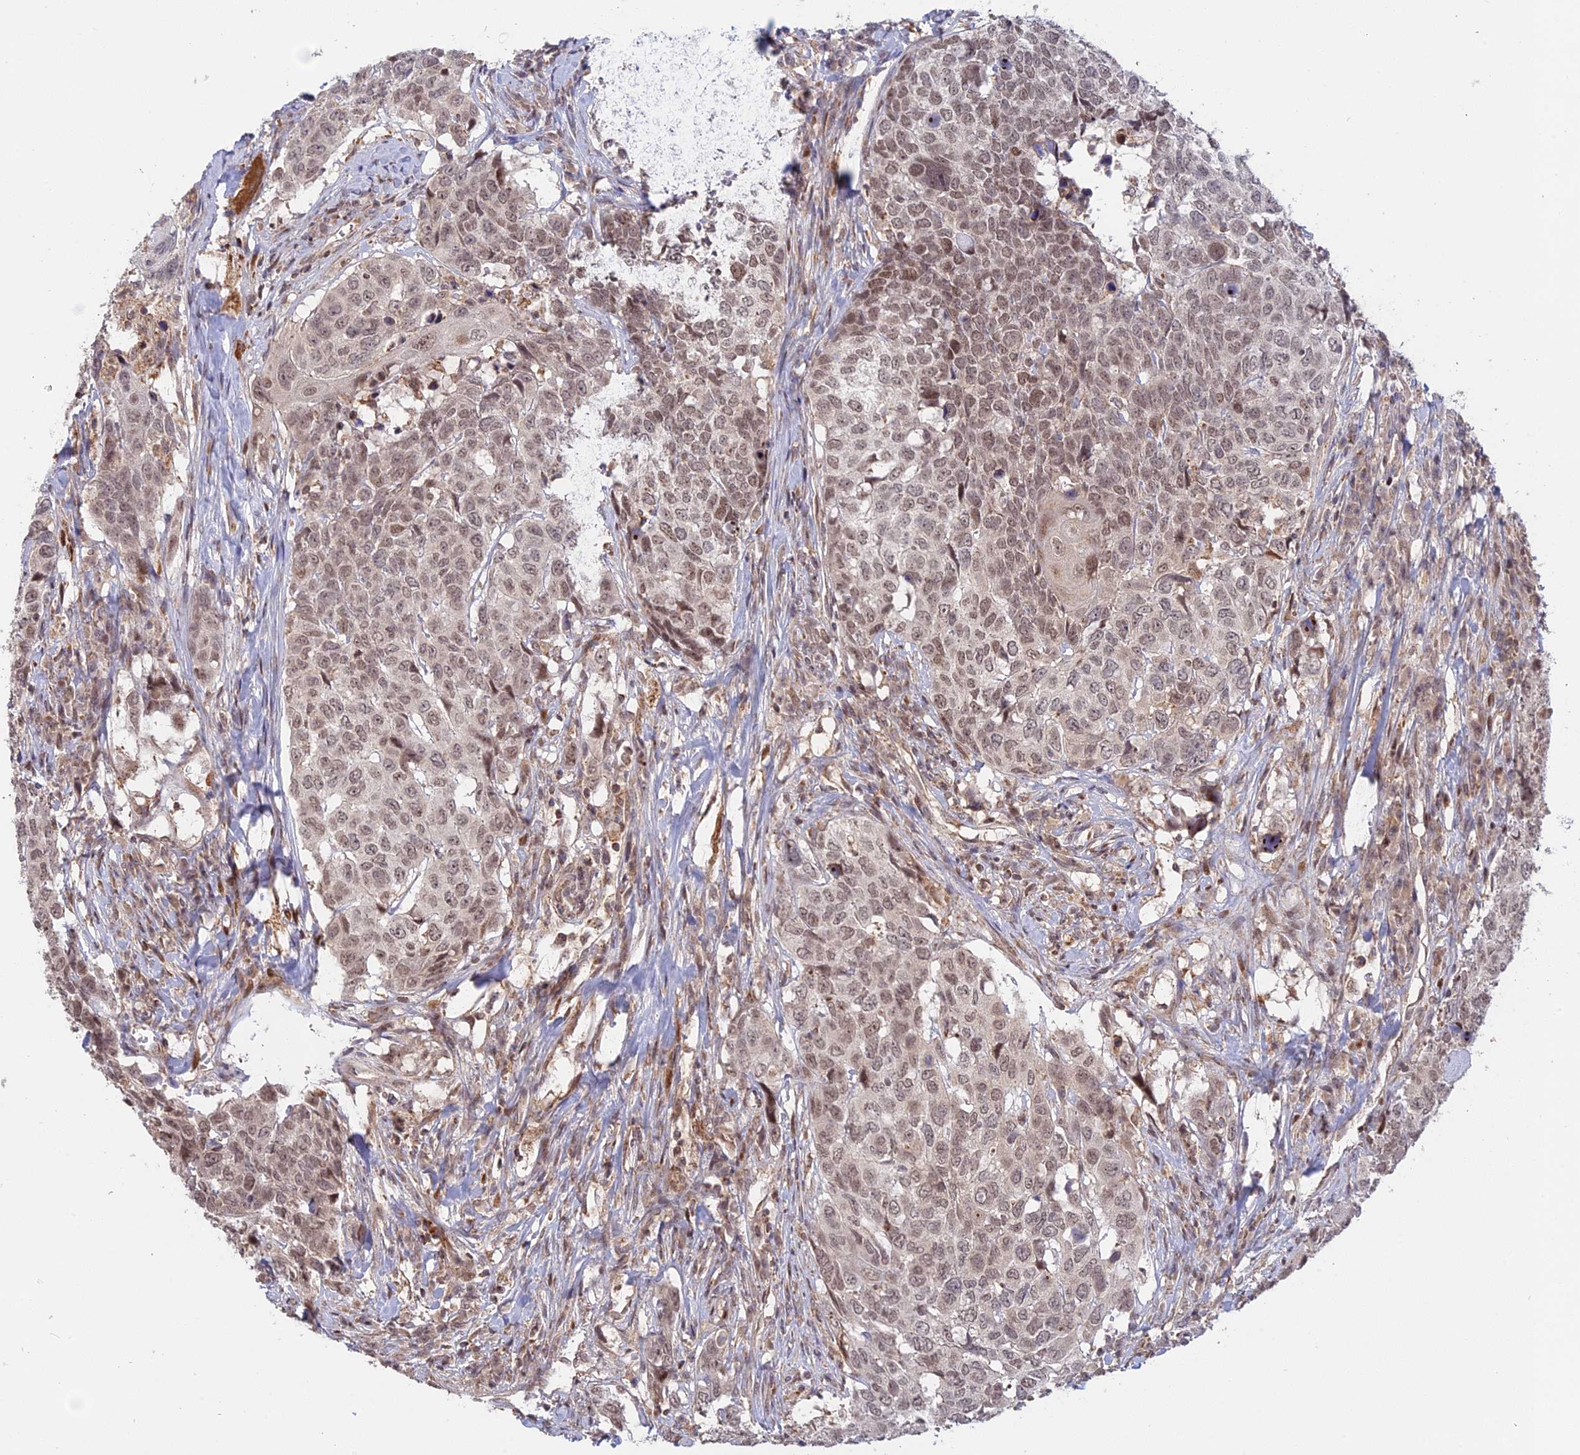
{"staining": {"intensity": "weak", "quantity": ">75%", "location": "nuclear"}, "tissue": "head and neck cancer", "cell_type": "Tumor cells", "image_type": "cancer", "snomed": [{"axis": "morphology", "description": "Squamous cell carcinoma, NOS"}, {"axis": "topography", "description": "Head-Neck"}], "caption": "There is low levels of weak nuclear expression in tumor cells of head and neck cancer (squamous cell carcinoma), as demonstrated by immunohistochemical staining (brown color).", "gene": "GSKIP", "patient": {"sex": "male", "age": 66}}